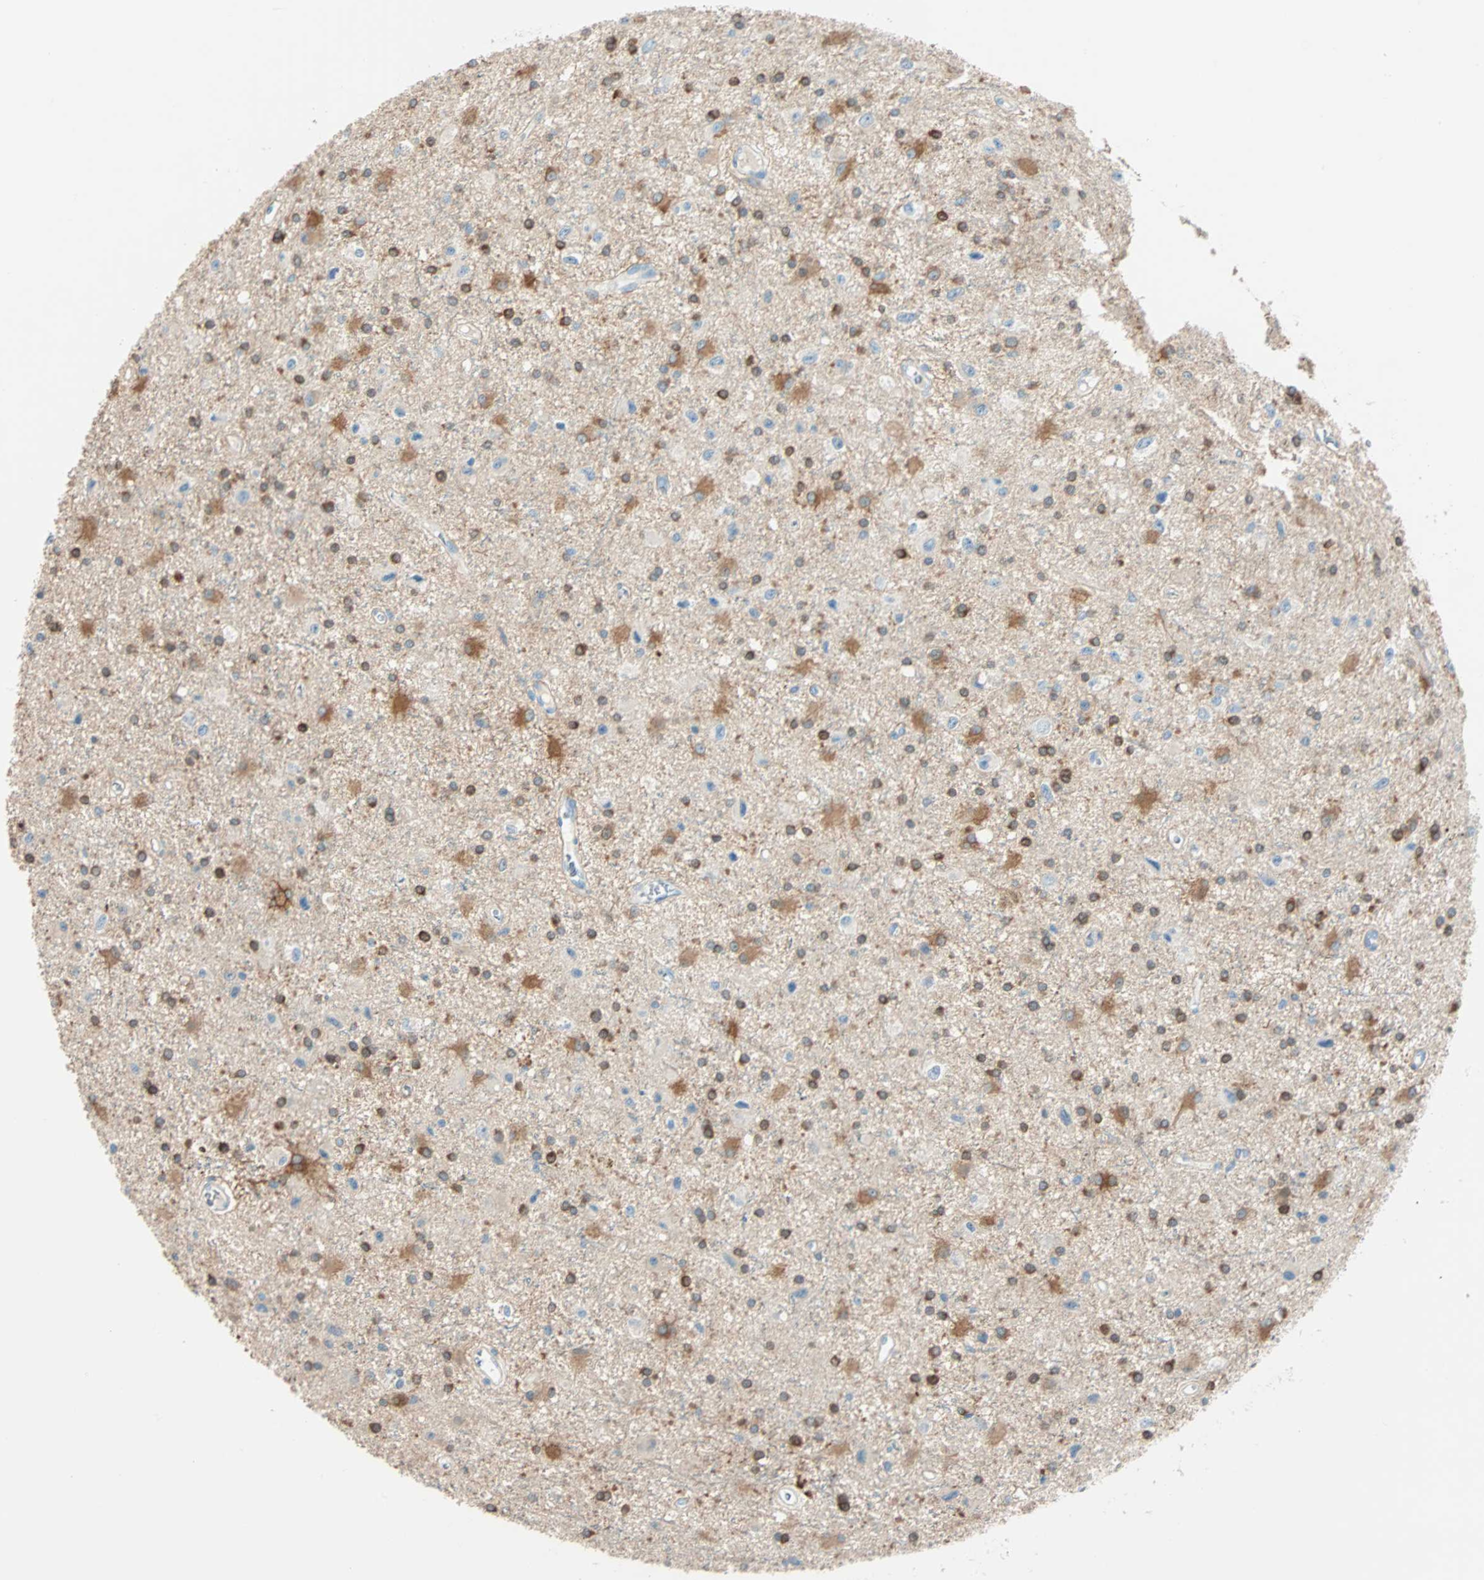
{"staining": {"intensity": "strong", "quantity": "25%-75%", "location": "cytoplasmic/membranous"}, "tissue": "glioma", "cell_type": "Tumor cells", "image_type": "cancer", "snomed": [{"axis": "morphology", "description": "Glioma, malignant, Low grade"}, {"axis": "topography", "description": "Brain"}], "caption": "Immunohistochemistry (DAB) staining of human glioma reveals strong cytoplasmic/membranous protein expression in about 25%-75% of tumor cells.", "gene": "ATF6", "patient": {"sex": "male", "age": 42}}